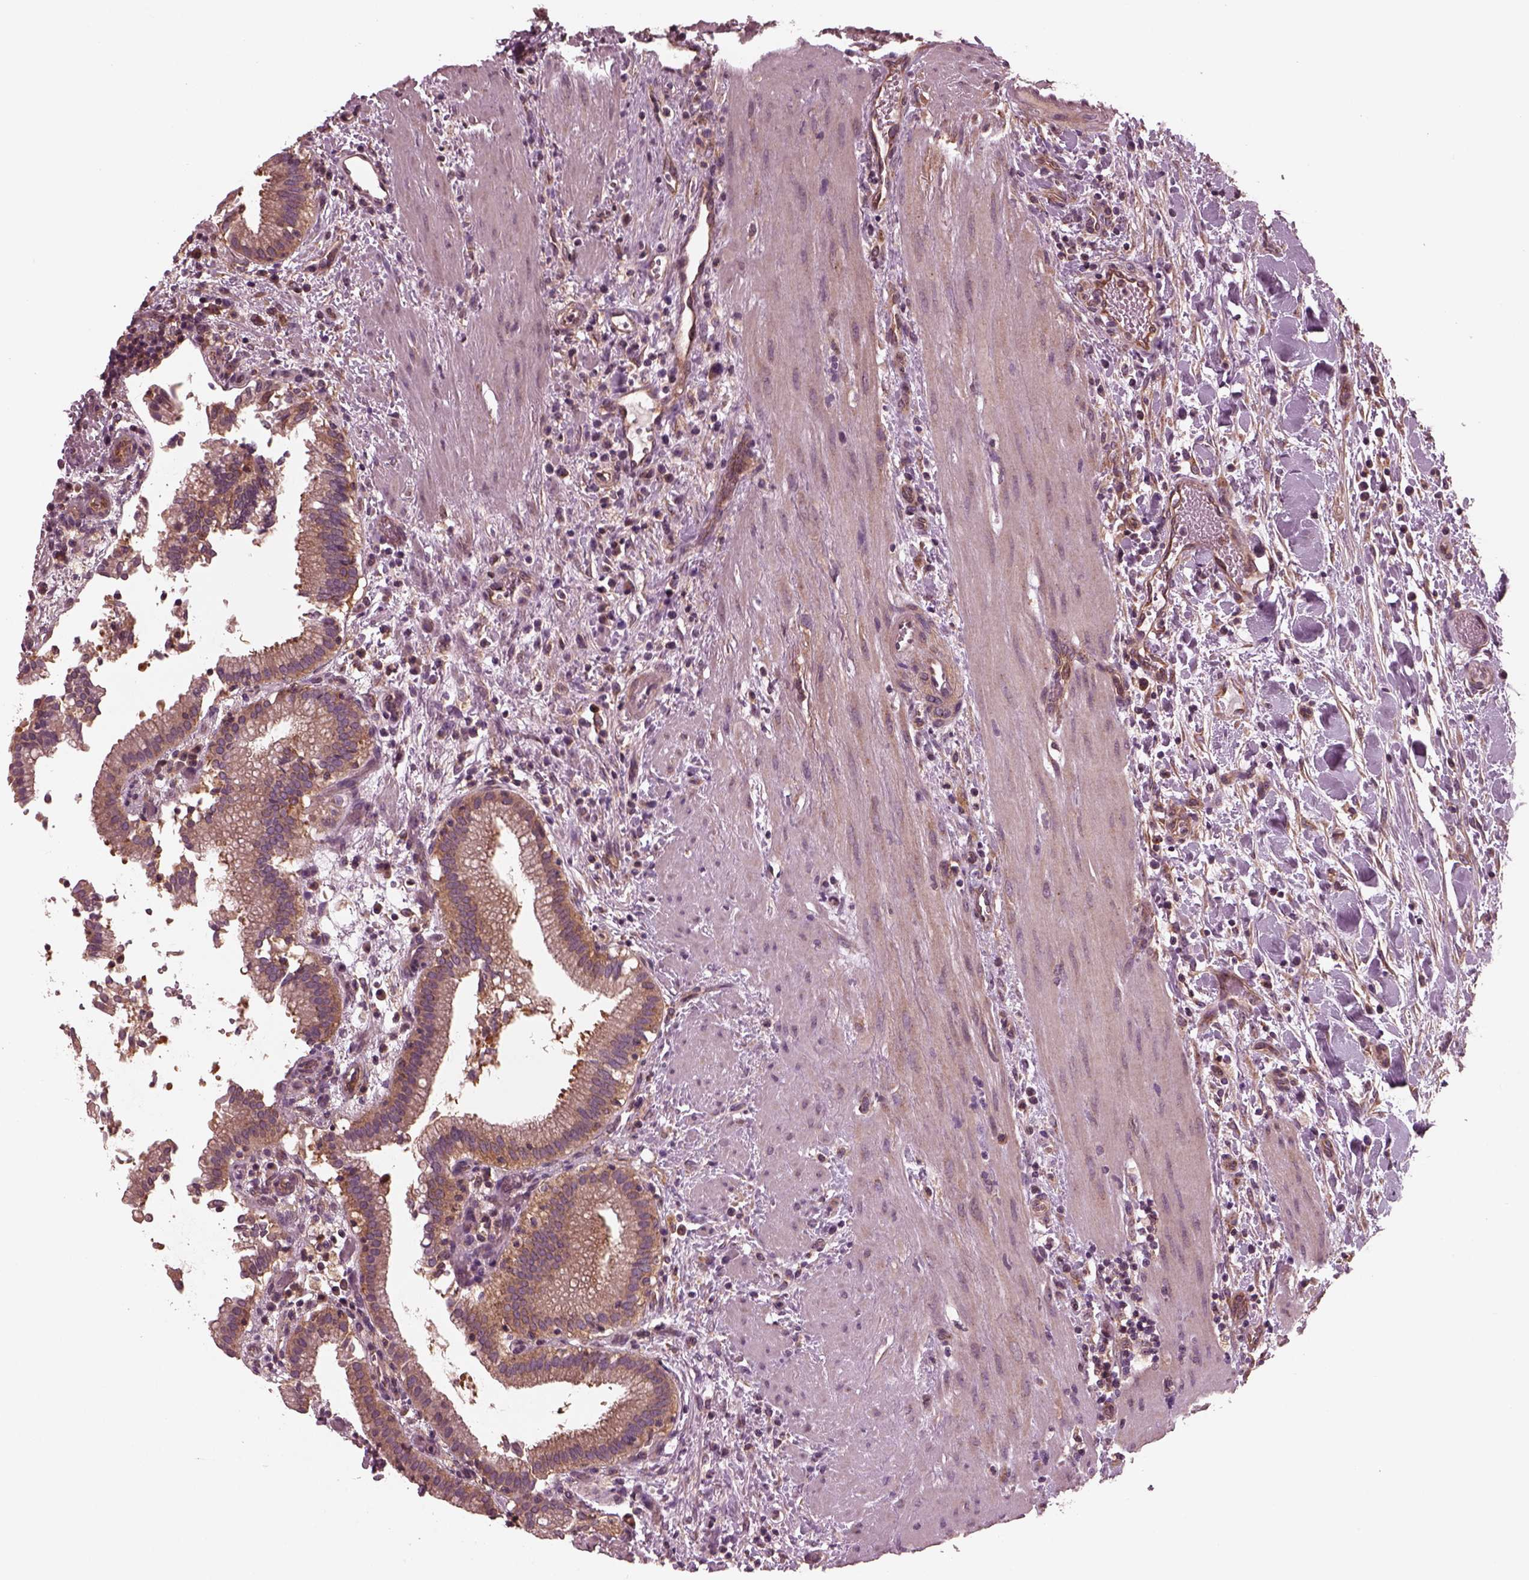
{"staining": {"intensity": "moderate", "quantity": ">75%", "location": "cytoplasmic/membranous"}, "tissue": "gallbladder", "cell_type": "Glandular cells", "image_type": "normal", "snomed": [{"axis": "morphology", "description": "Normal tissue, NOS"}, {"axis": "topography", "description": "Gallbladder"}], "caption": "Human gallbladder stained for a protein (brown) displays moderate cytoplasmic/membranous positive staining in about >75% of glandular cells.", "gene": "TUBG1", "patient": {"sex": "male", "age": 42}}